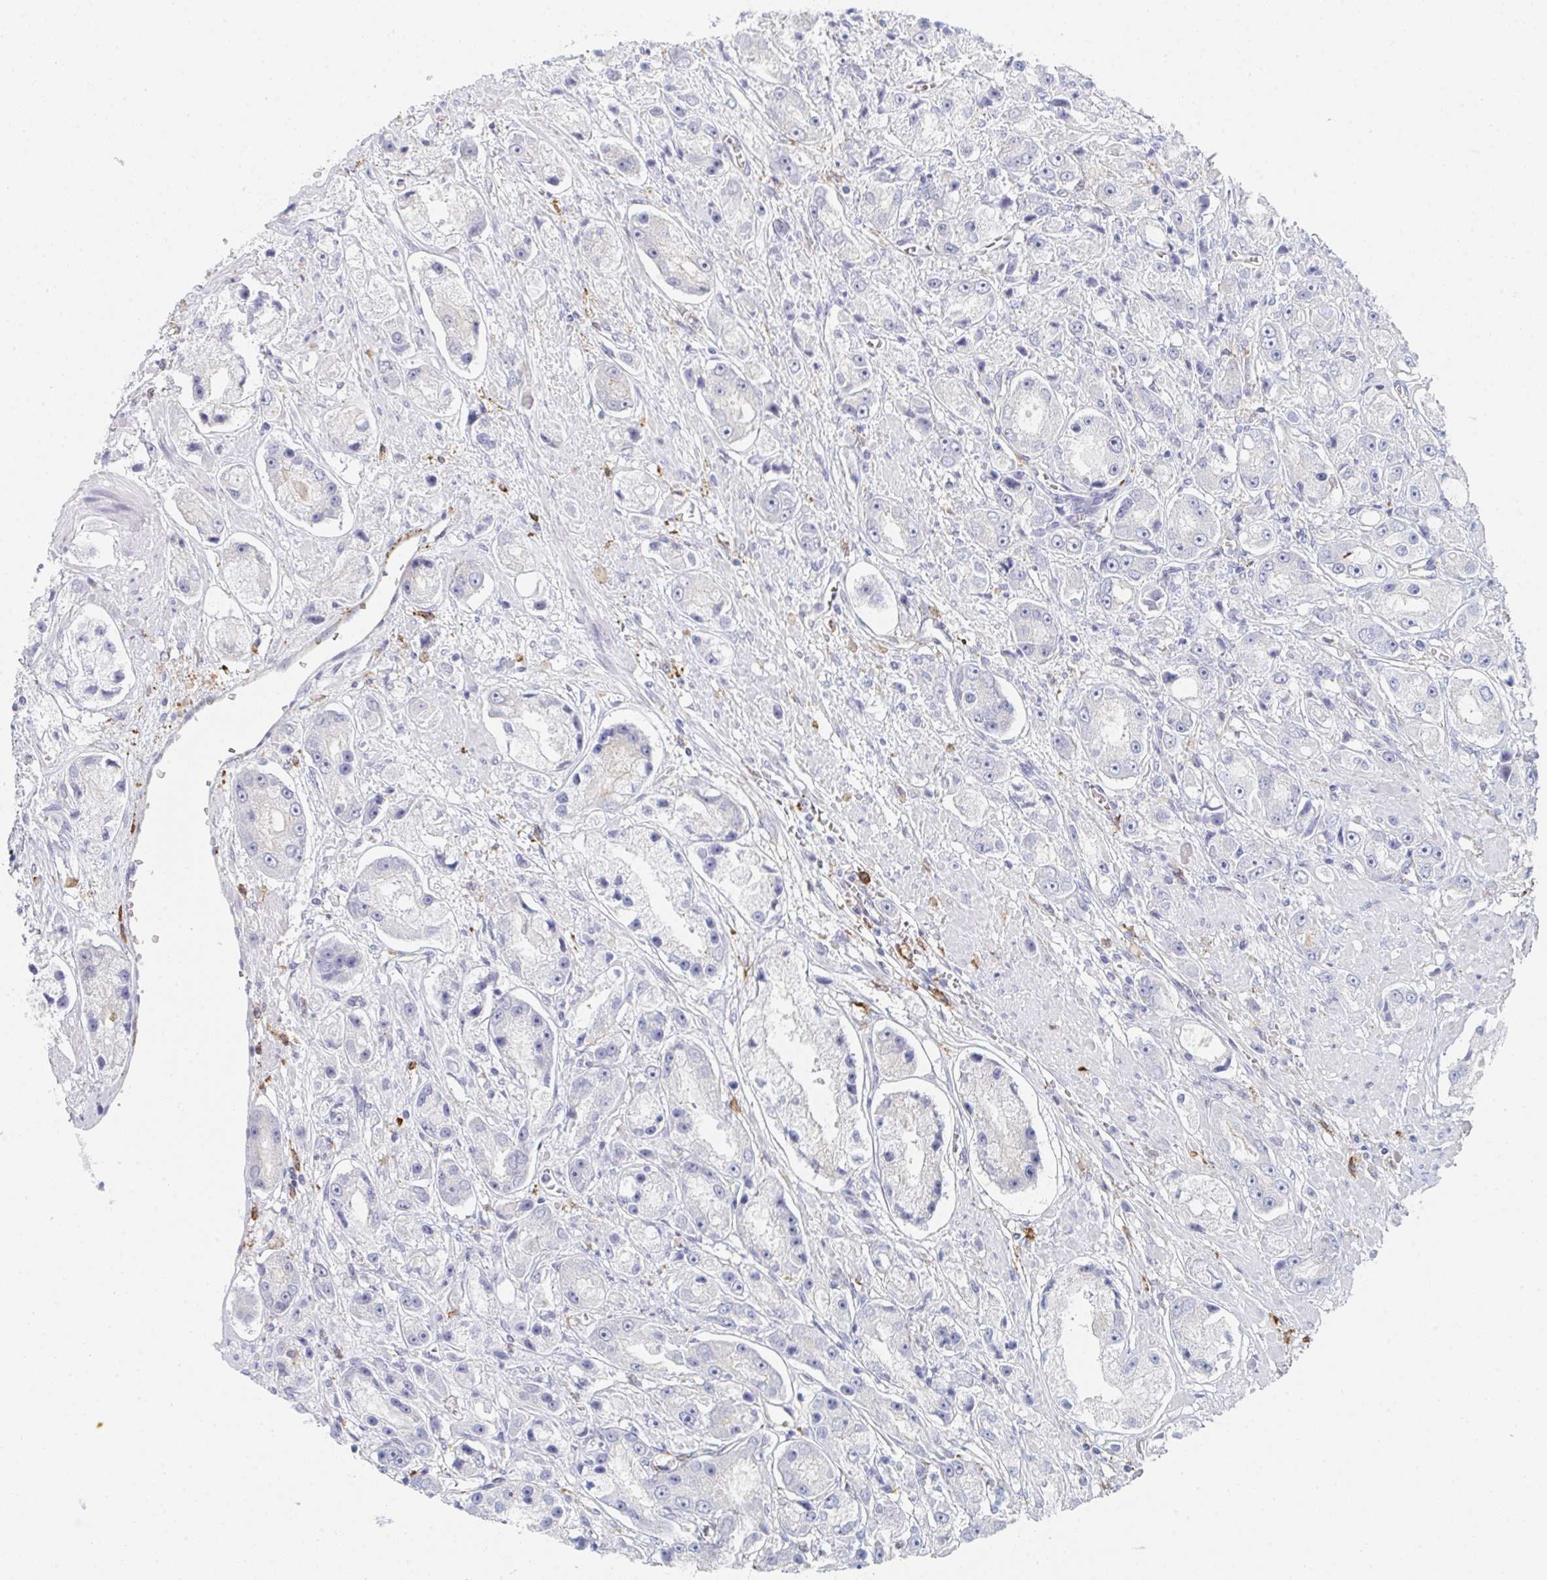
{"staining": {"intensity": "negative", "quantity": "none", "location": "none"}, "tissue": "prostate cancer", "cell_type": "Tumor cells", "image_type": "cancer", "snomed": [{"axis": "morphology", "description": "Adenocarcinoma, High grade"}, {"axis": "topography", "description": "Prostate"}], "caption": "The immunohistochemistry (IHC) photomicrograph has no significant expression in tumor cells of prostate cancer (adenocarcinoma (high-grade)) tissue.", "gene": "DAB2", "patient": {"sex": "male", "age": 67}}